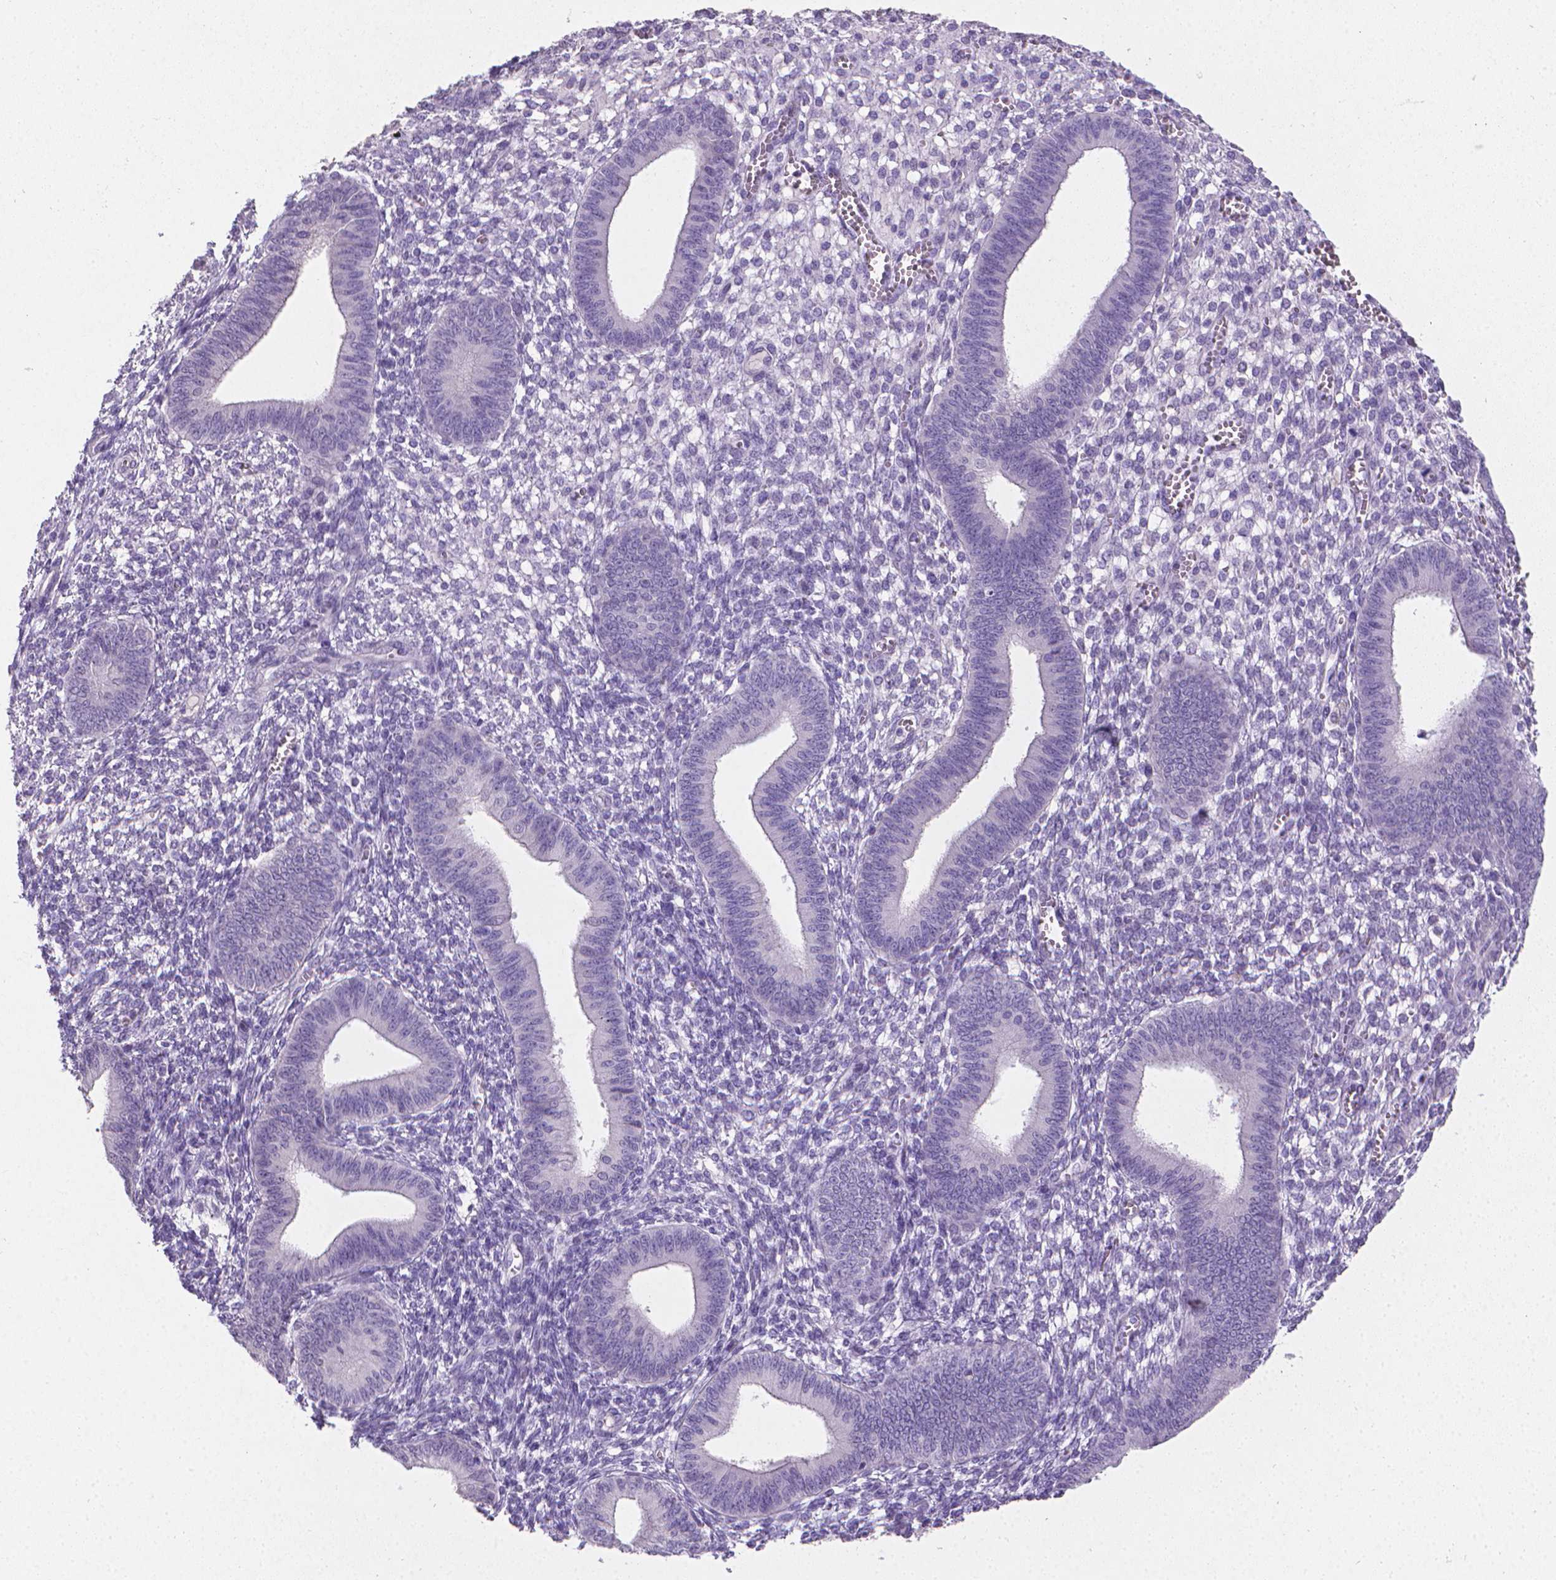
{"staining": {"intensity": "negative", "quantity": "none", "location": "none"}, "tissue": "endometrium", "cell_type": "Cells in endometrial stroma", "image_type": "normal", "snomed": [{"axis": "morphology", "description": "Normal tissue, NOS"}, {"axis": "topography", "description": "Endometrium"}], "caption": "Immunohistochemical staining of normal human endometrium shows no significant staining in cells in endometrial stroma. Nuclei are stained in blue.", "gene": "XPNPEP2", "patient": {"sex": "female", "age": 42}}